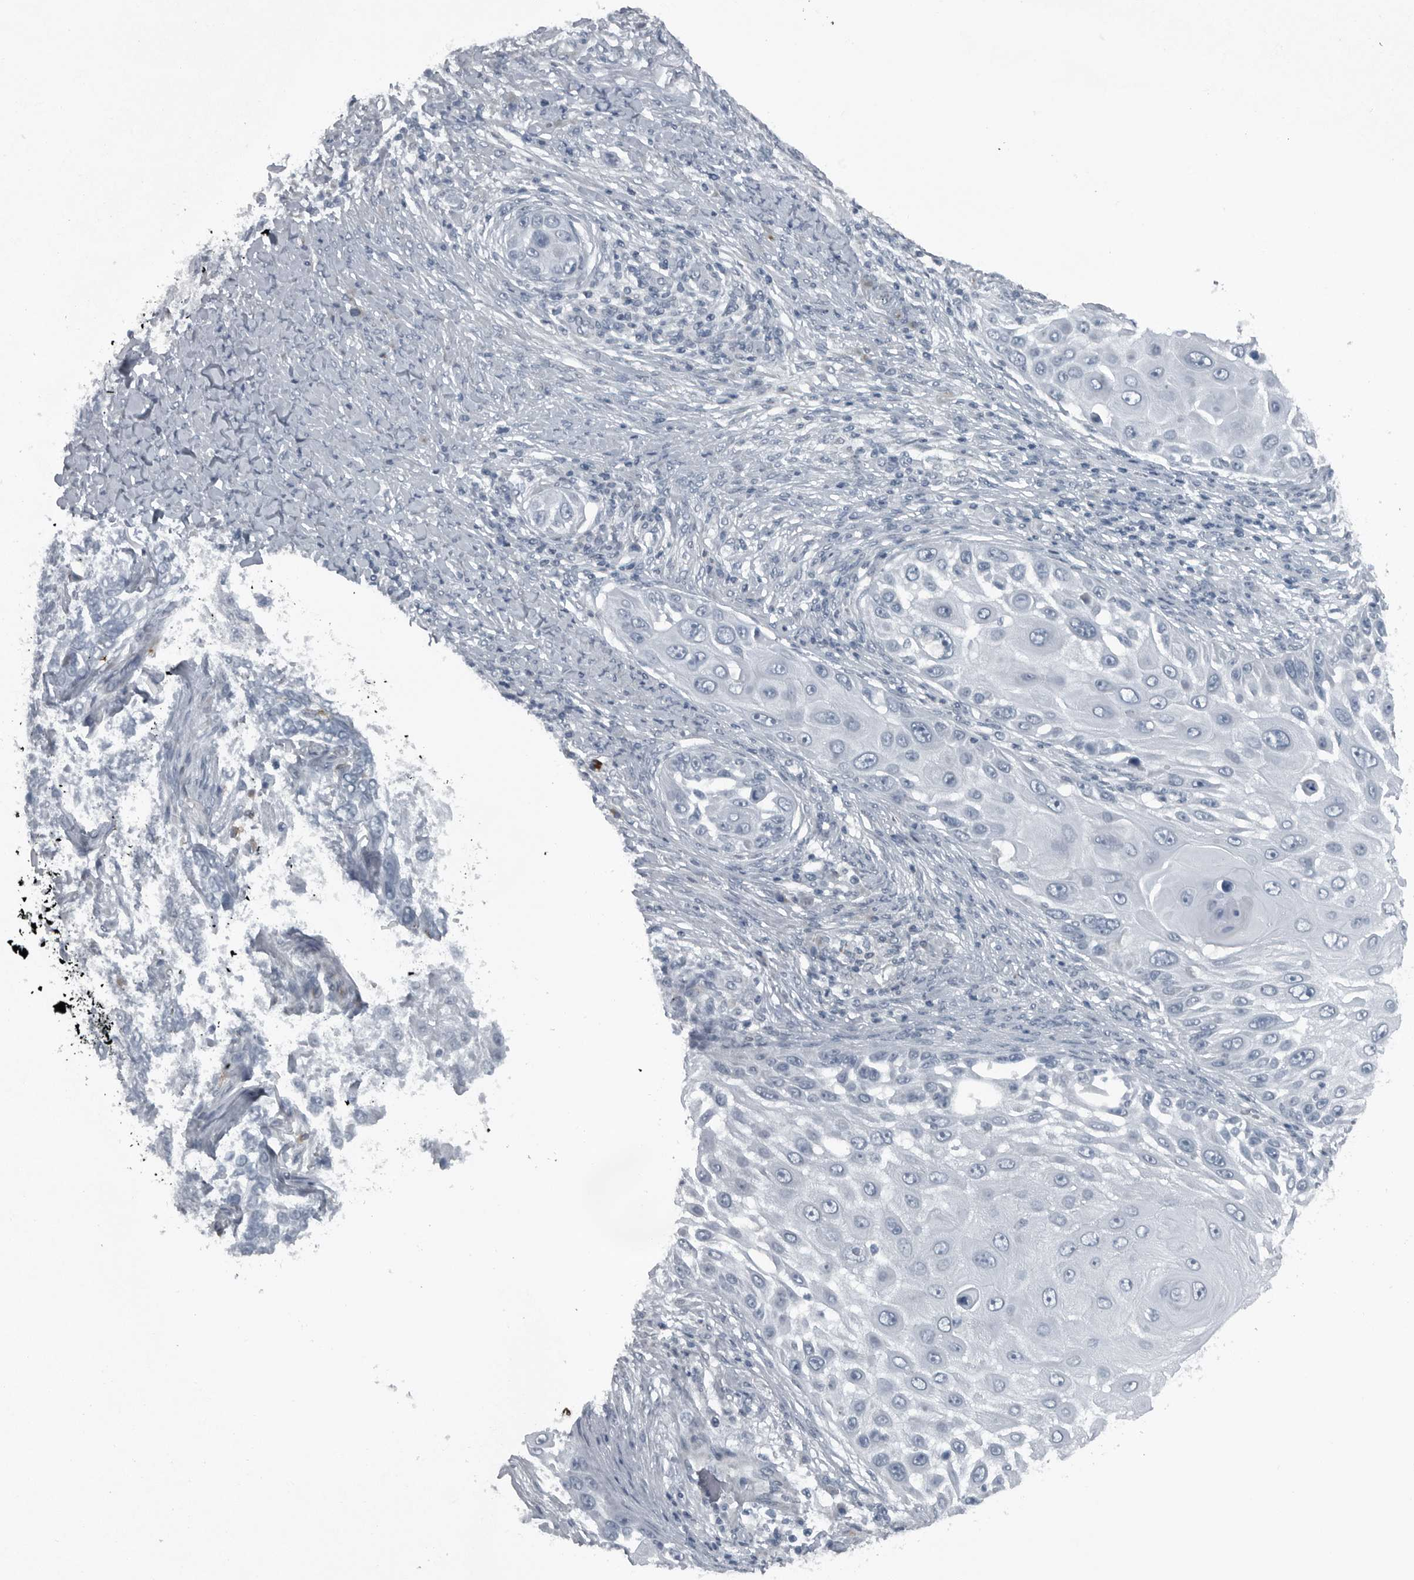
{"staining": {"intensity": "negative", "quantity": "none", "location": "none"}, "tissue": "skin cancer", "cell_type": "Tumor cells", "image_type": "cancer", "snomed": [{"axis": "morphology", "description": "Squamous cell carcinoma, NOS"}, {"axis": "topography", "description": "Skin"}], "caption": "Image shows no significant protein expression in tumor cells of squamous cell carcinoma (skin).", "gene": "GAK", "patient": {"sex": "female", "age": 44}}